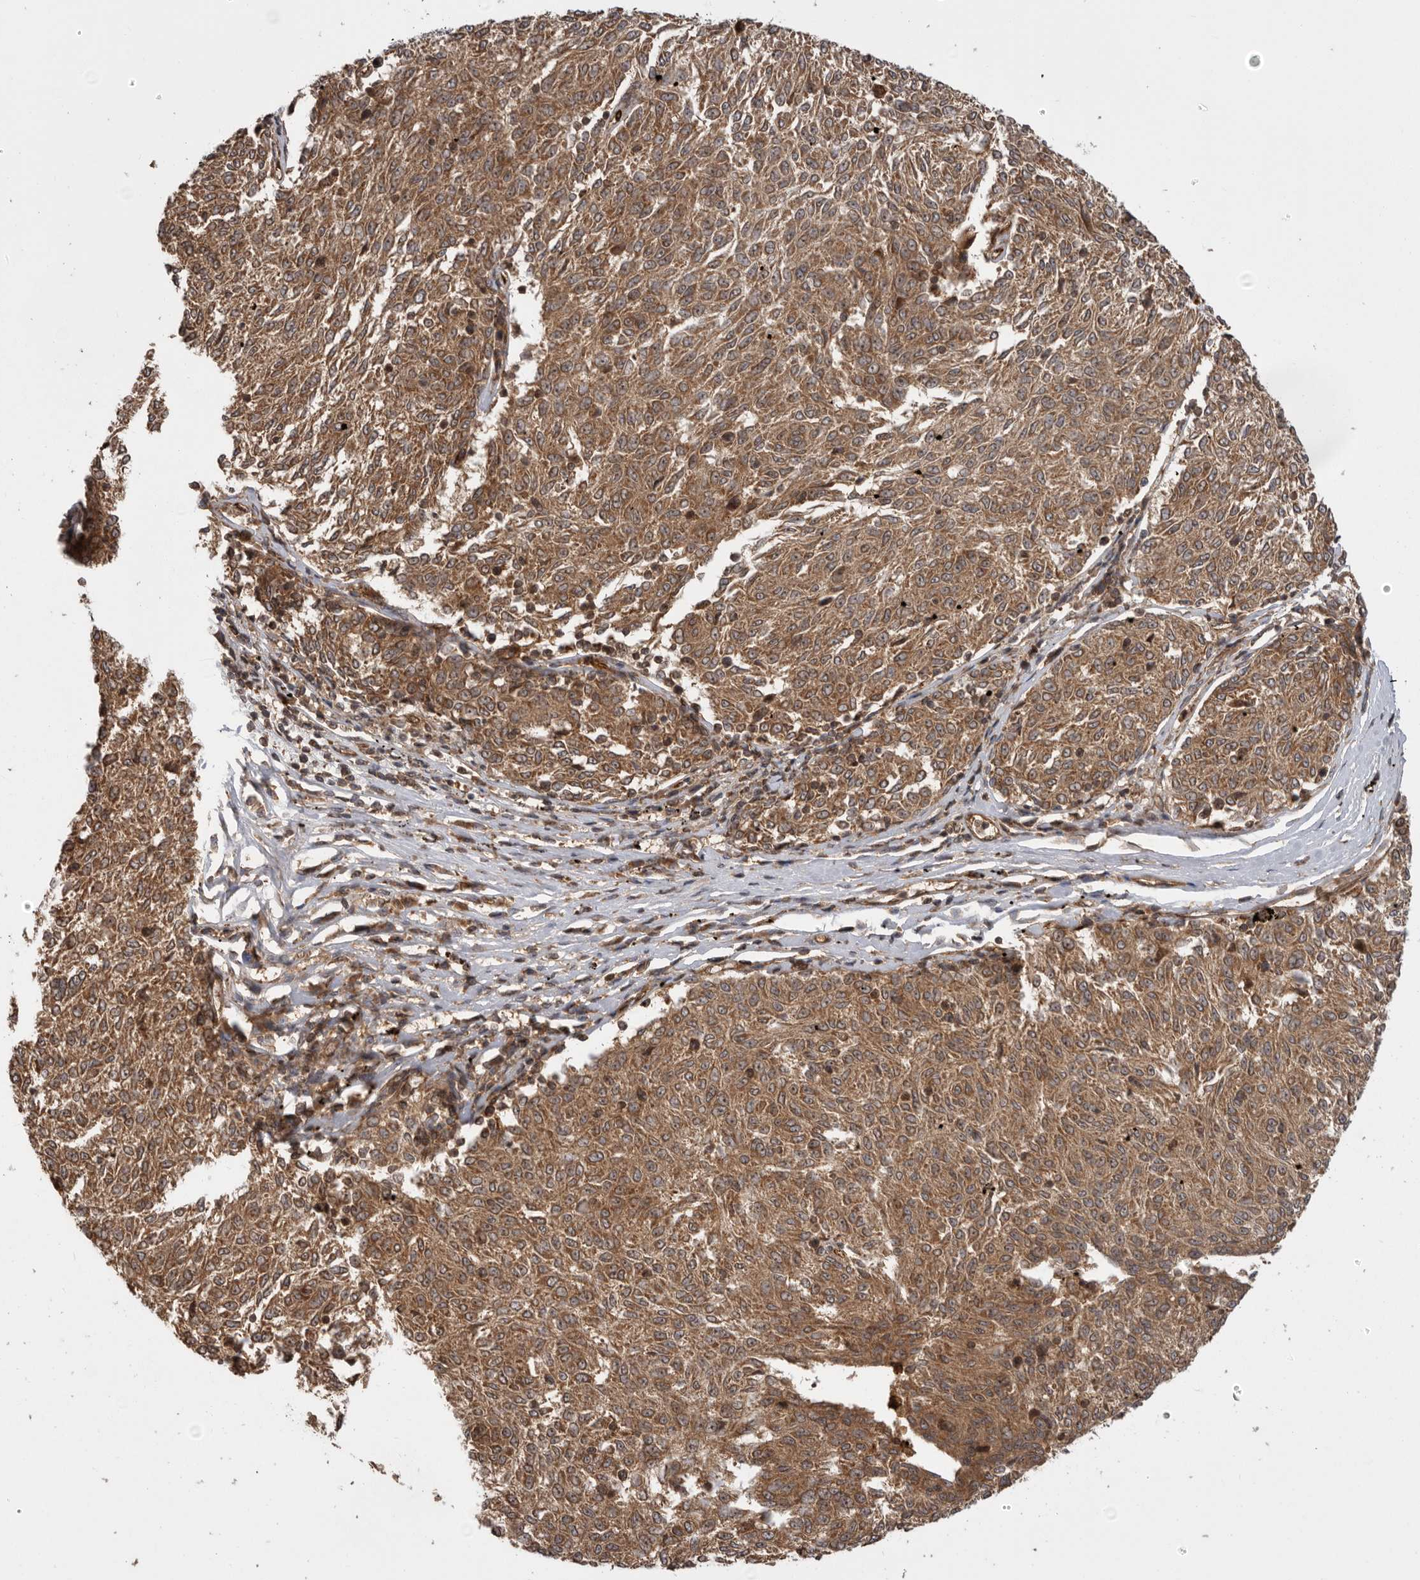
{"staining": {"intensity": "moderate", "quantity": ">75%", "location": "cytoplasmic/membranous"}, "tissue": "melanoma", "cell_type": "Tumor cells", "image_type": "cancer", "snomed": [{"axis": "morphology", "description": "Malignant melanoma, NOS"}, {"axis": "topography", "description": "Skin"}], "caption": "The photomicrograph shows a brown stain indicating the presence of a protein in the cytoplasmic/membranous of tumor cells in melanoma.", "gene": "DHDDS", "patient": {"sex": "female", "age": 72}}